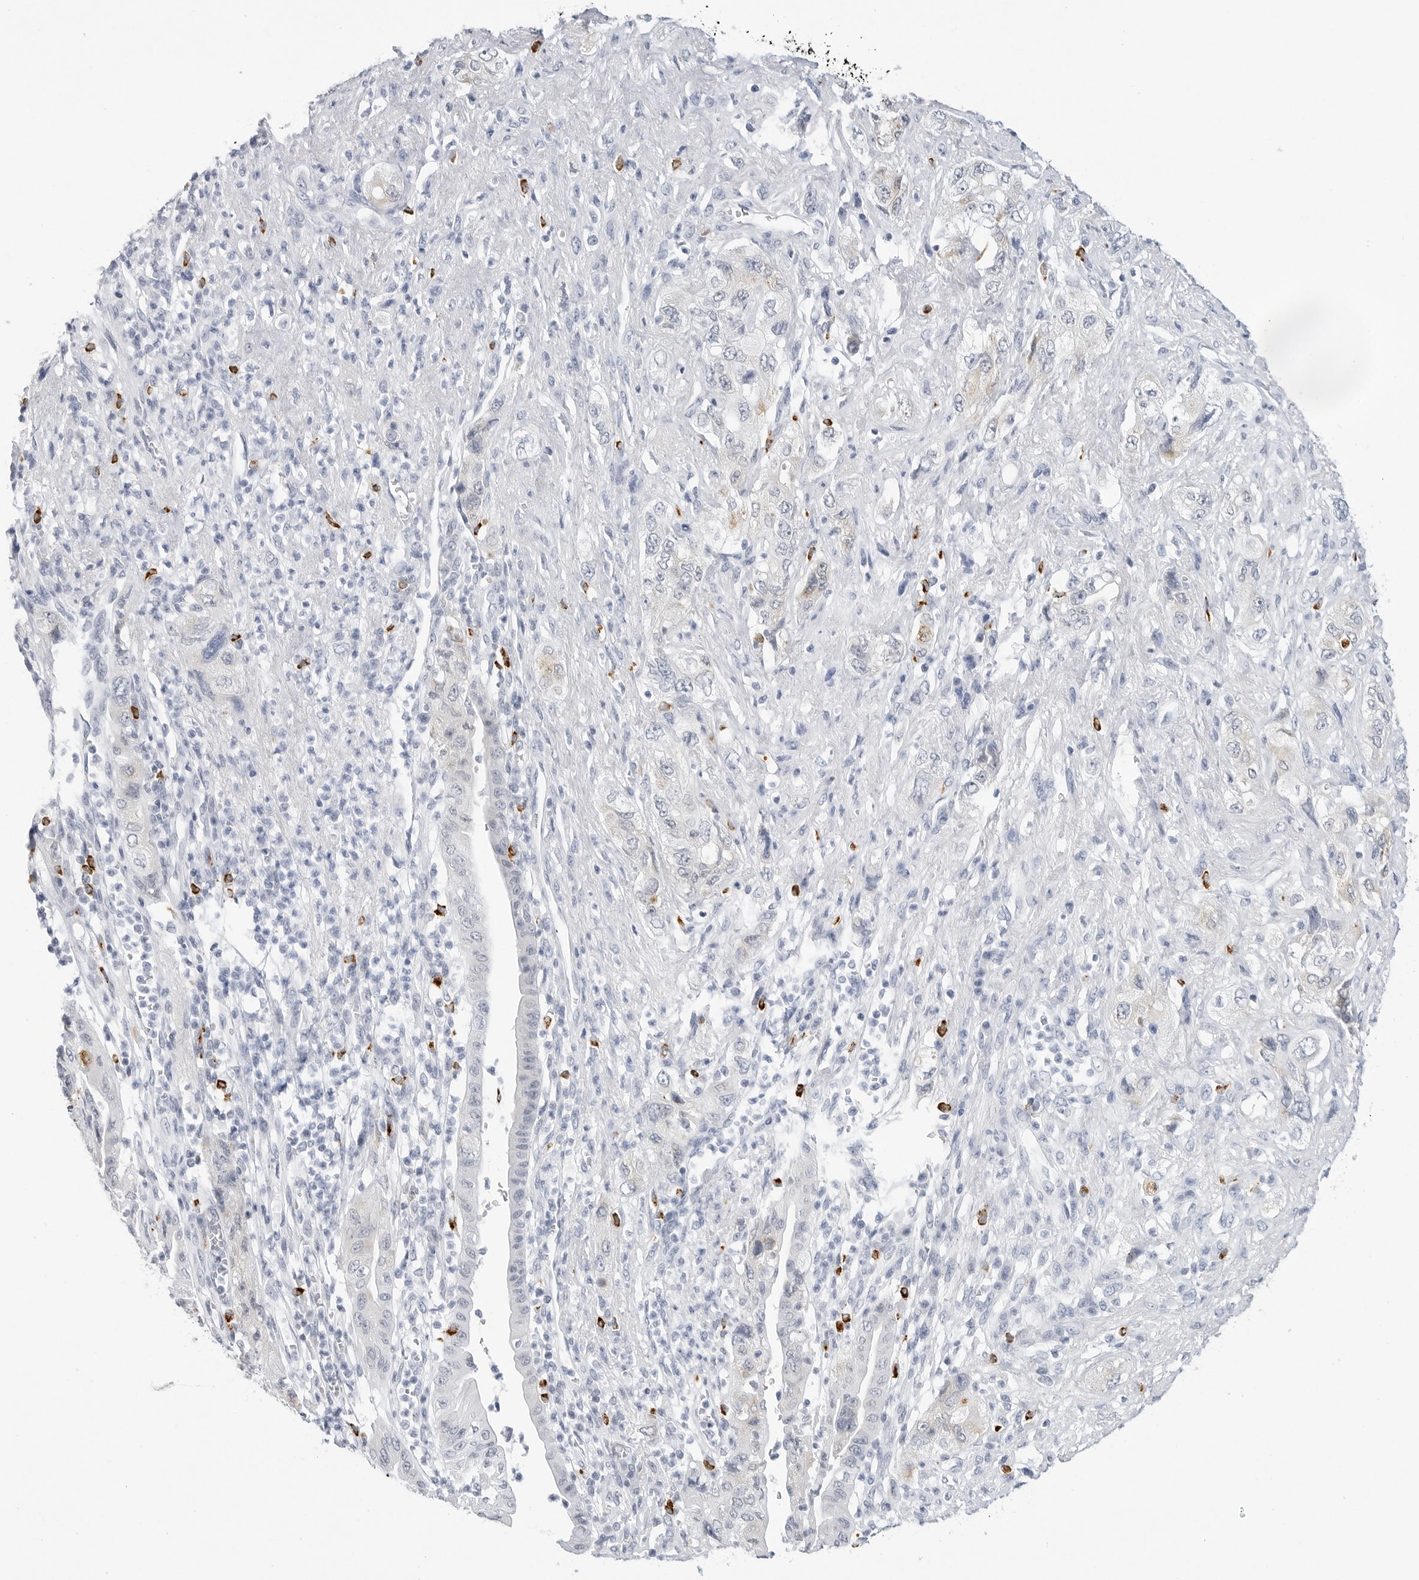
{"staining": {"intensity": "negative", "quantity": "none", "location": "none"}, "tissue": "pancreatic cancer", "cell_type": "Tumor cells", "image_type": "cancer", "snomed": [{"axis": "morphology", "description": "Adenocarcinoma, NOS"}, {"axis": "topography", "description": "Pancreas"}], "caption": "High magnification brightfield microscopy of adenocarcinoma (pancreatic) stained with DAB (brown) and counterstained with hematoxylin (blue): tumor cells show no significant positivity.", "gene": "HSPB7", "patient": {"sex": "female", "age": 73}}